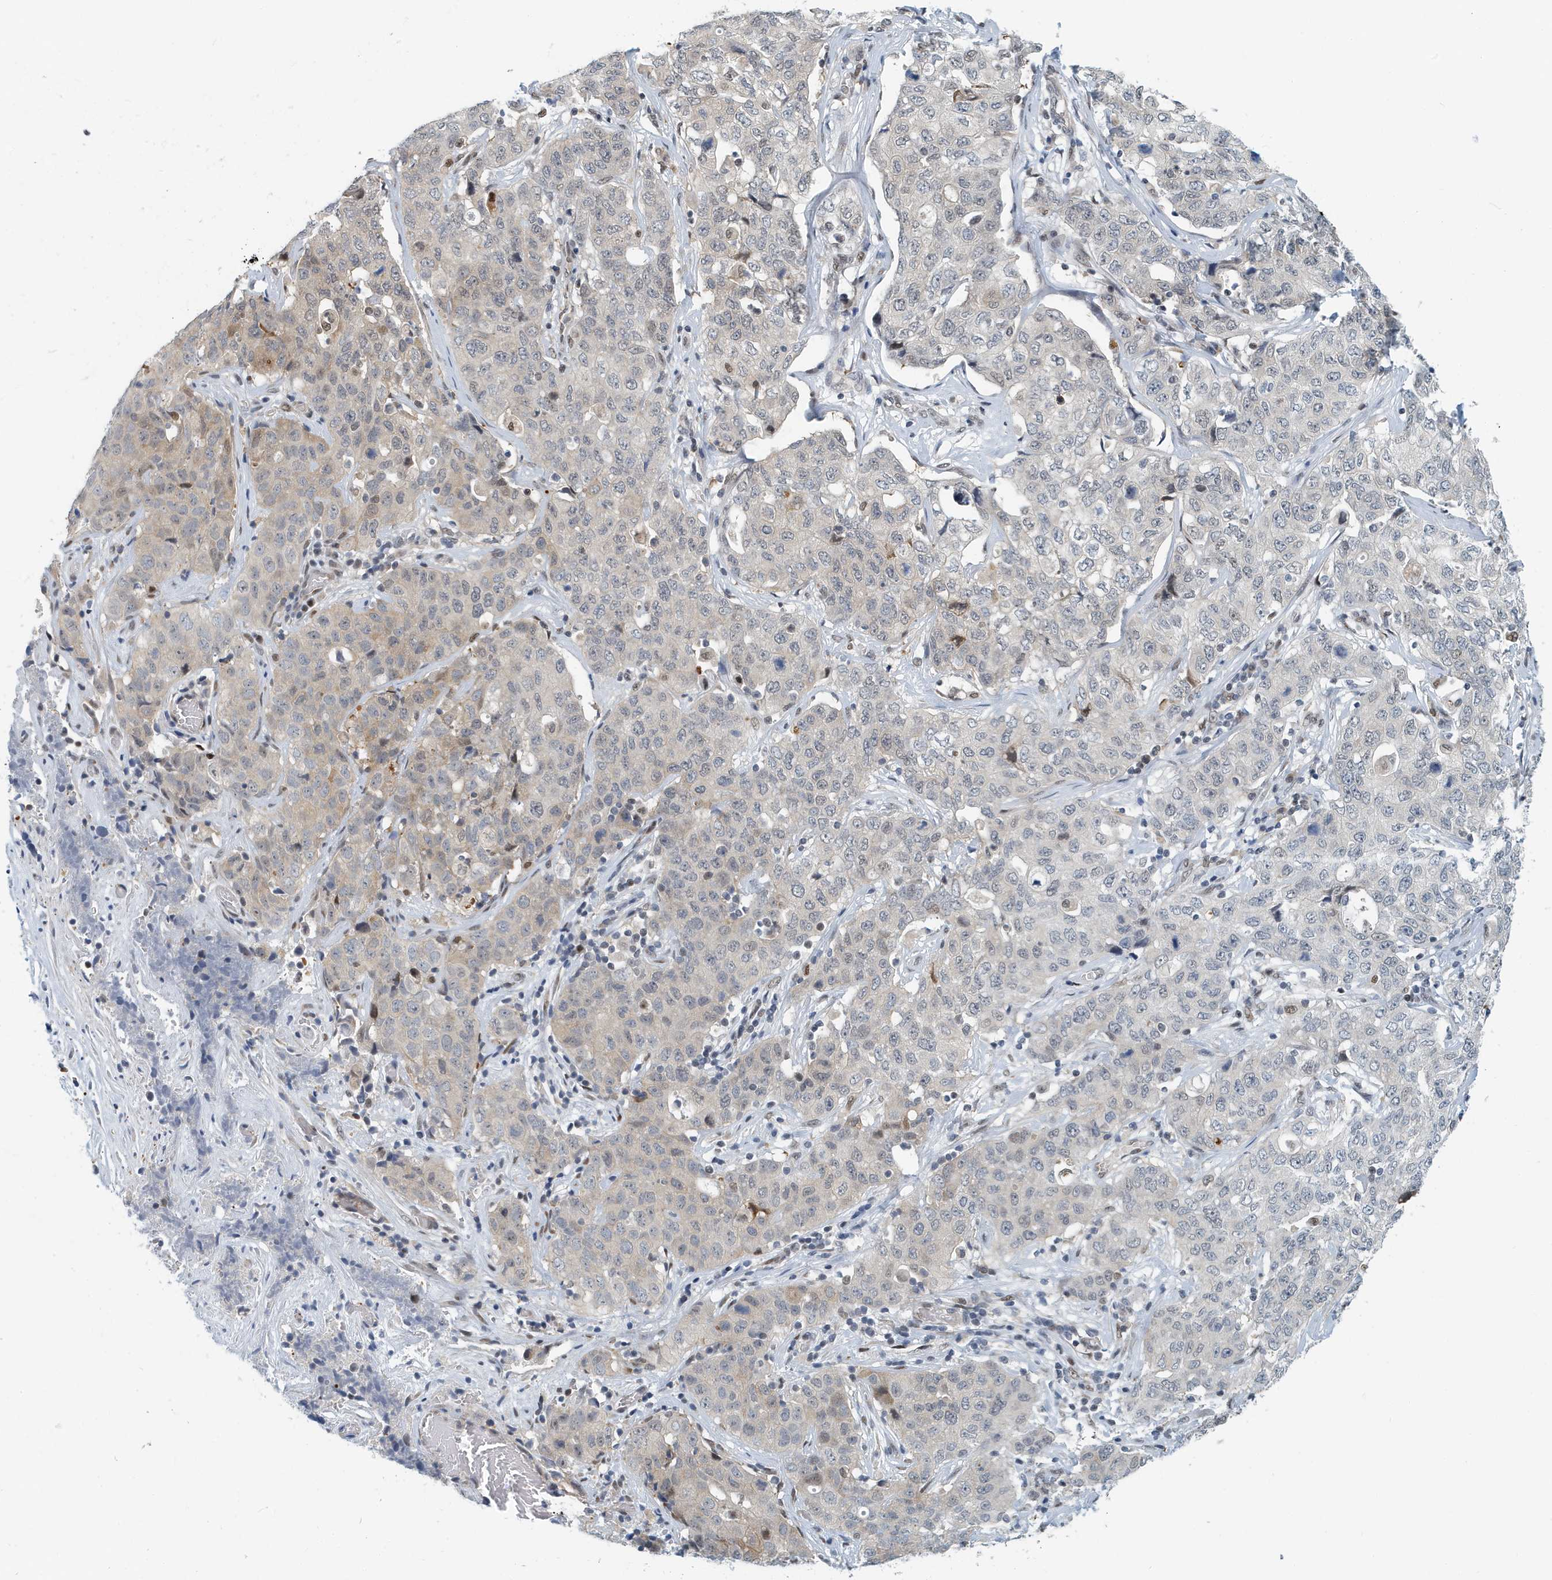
{"staining": {"intensity": "moderate", "quantity": "<25%", "location": "cytoplasmic/membranous,nuclear"}, "tissue": "stomach cancer", "cell_type": "Tumor cells", "image_type": "cancer", "snomed": [{"axis": "morphology", "description": "Normal tissue, NOS"}, {"axis": "morphology", "description": "Adenocarcinoma, NOS"}, {"axis": "topography", "description": "Lymph node"}, {"axis": "topography", "description": "Stomach"}], "caption": "Immunohistochemical staining of human adenocarcinoma (stomach) demonstrates low levels of moderate cytoplasmic/membranous and nuclear protein expression in about <25% of tumor cells.", "gene": "KIF15", "patient": {"sex": "male", "age": 48}}